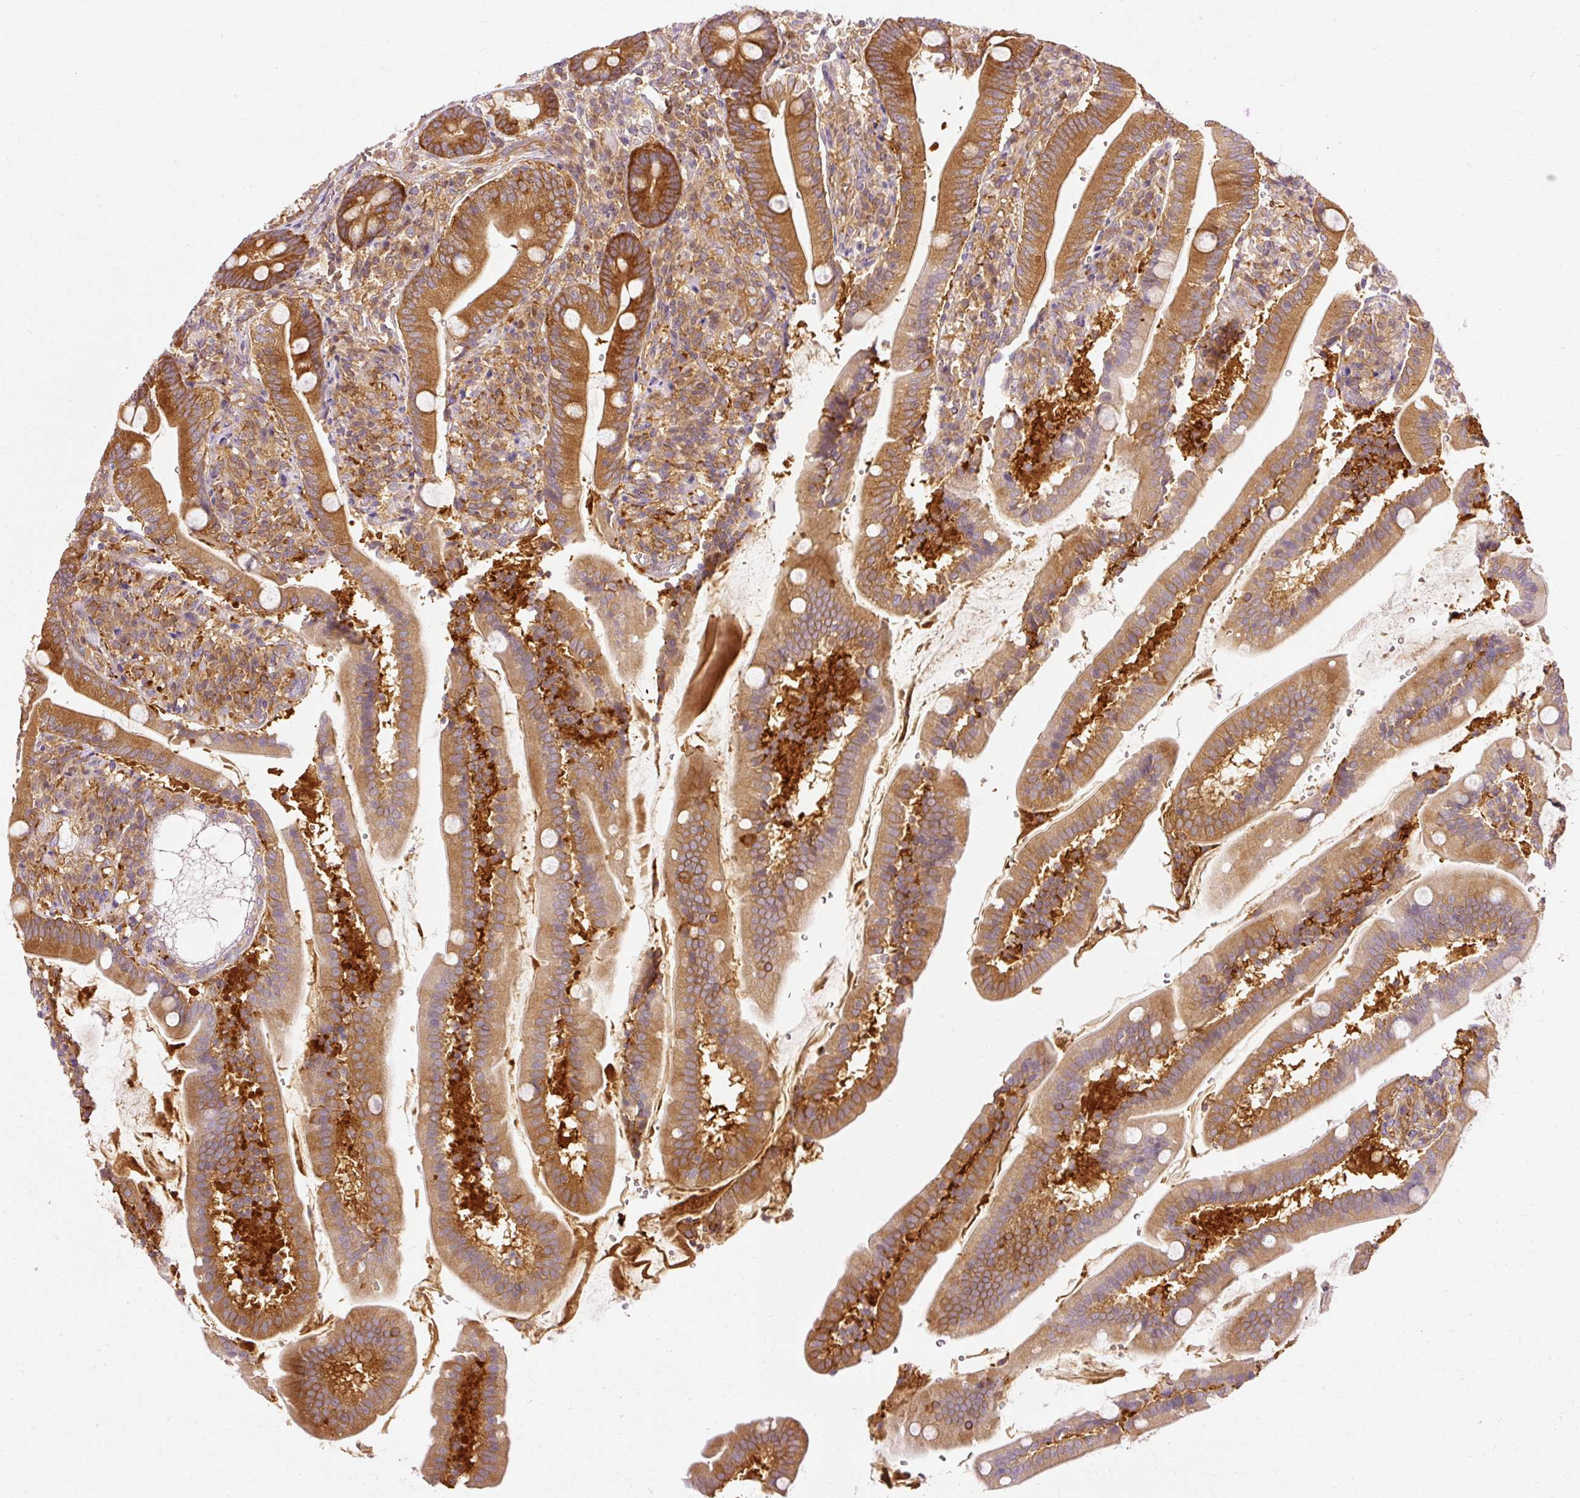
{"staining": {"intensity": "strong", "quantity": ">75%", "location": "cytoplasmic/membranous"}, "tissue": "duodenum", "cell_type": "Glandular cells", "image_type": "normal", "snomed": [{"axis": "morphology", "description": "Normal tissue, NOS"}, {"axis": "topography", "description": "Duodenum"}], "caption": "Immunohistochemical staining of normal duodenum shows >75% levels of strong cytoplasmic/membranous protein positivity in approximately >75% of glandular cells.", "gene": "ARMH3", "patient": {"sex": "female", "age": 67}}